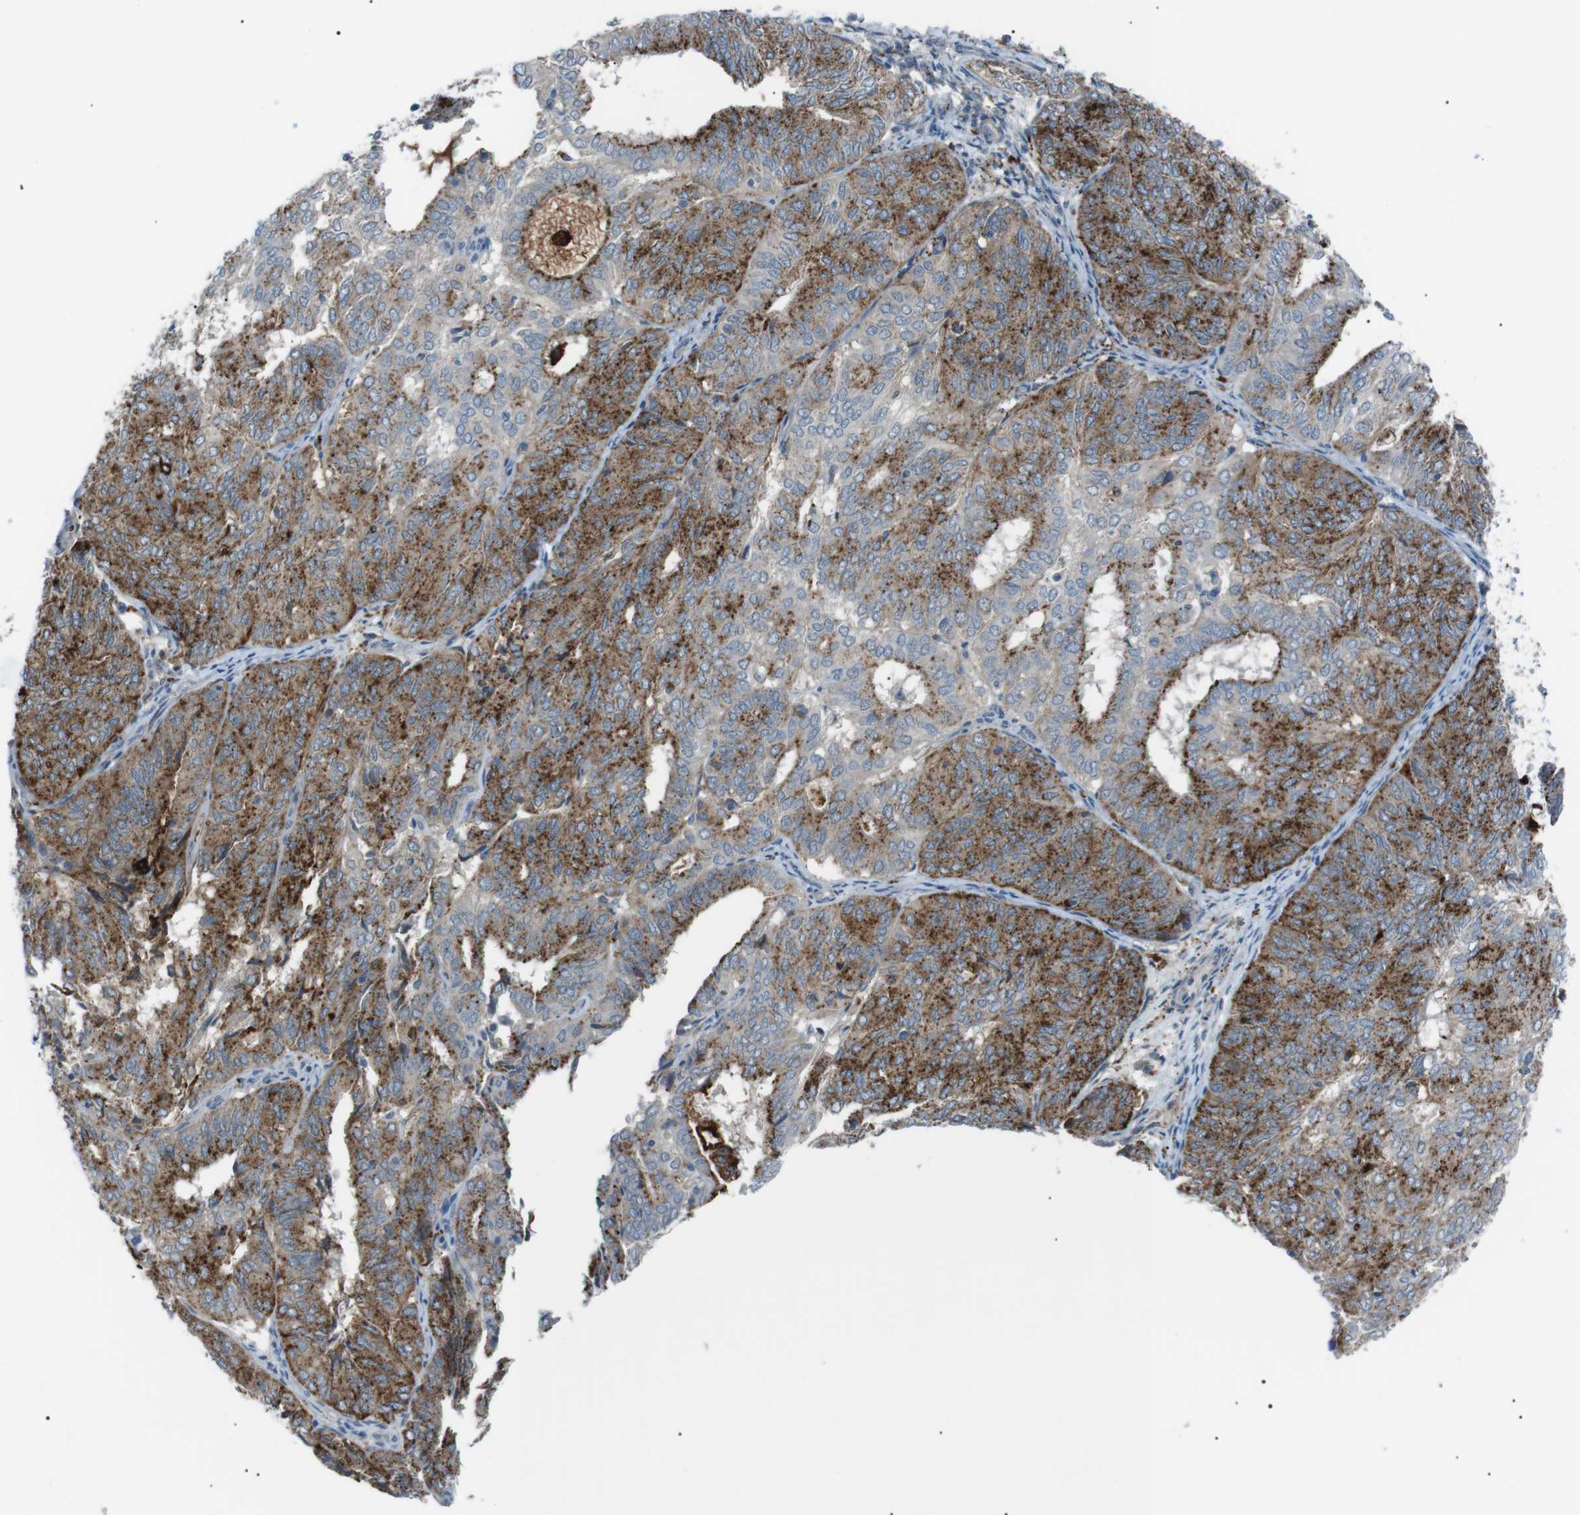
{"staining": {"intensity": "moderate", "quantity": ">75%", "location": "cytoplasmic/membranous"}, "tissue": "endometrial cancer", "cell_type": "Tumor cells", "image_type": "cancer", "snomed": [{"axis": "morphology", "description": "Adenocarcinoma, NOS"}, {"axis": "topography", "description": "Uterus"}], "caption": "Moderate cytoplasmic/membranous staining for a protein is appreciated in approximately >75% of tumor cells of endometrial adenocarcinoma using immunohistochemistry.", "gene": "B4GALNT2", "patient": {"sex": "female", "age": 60}}